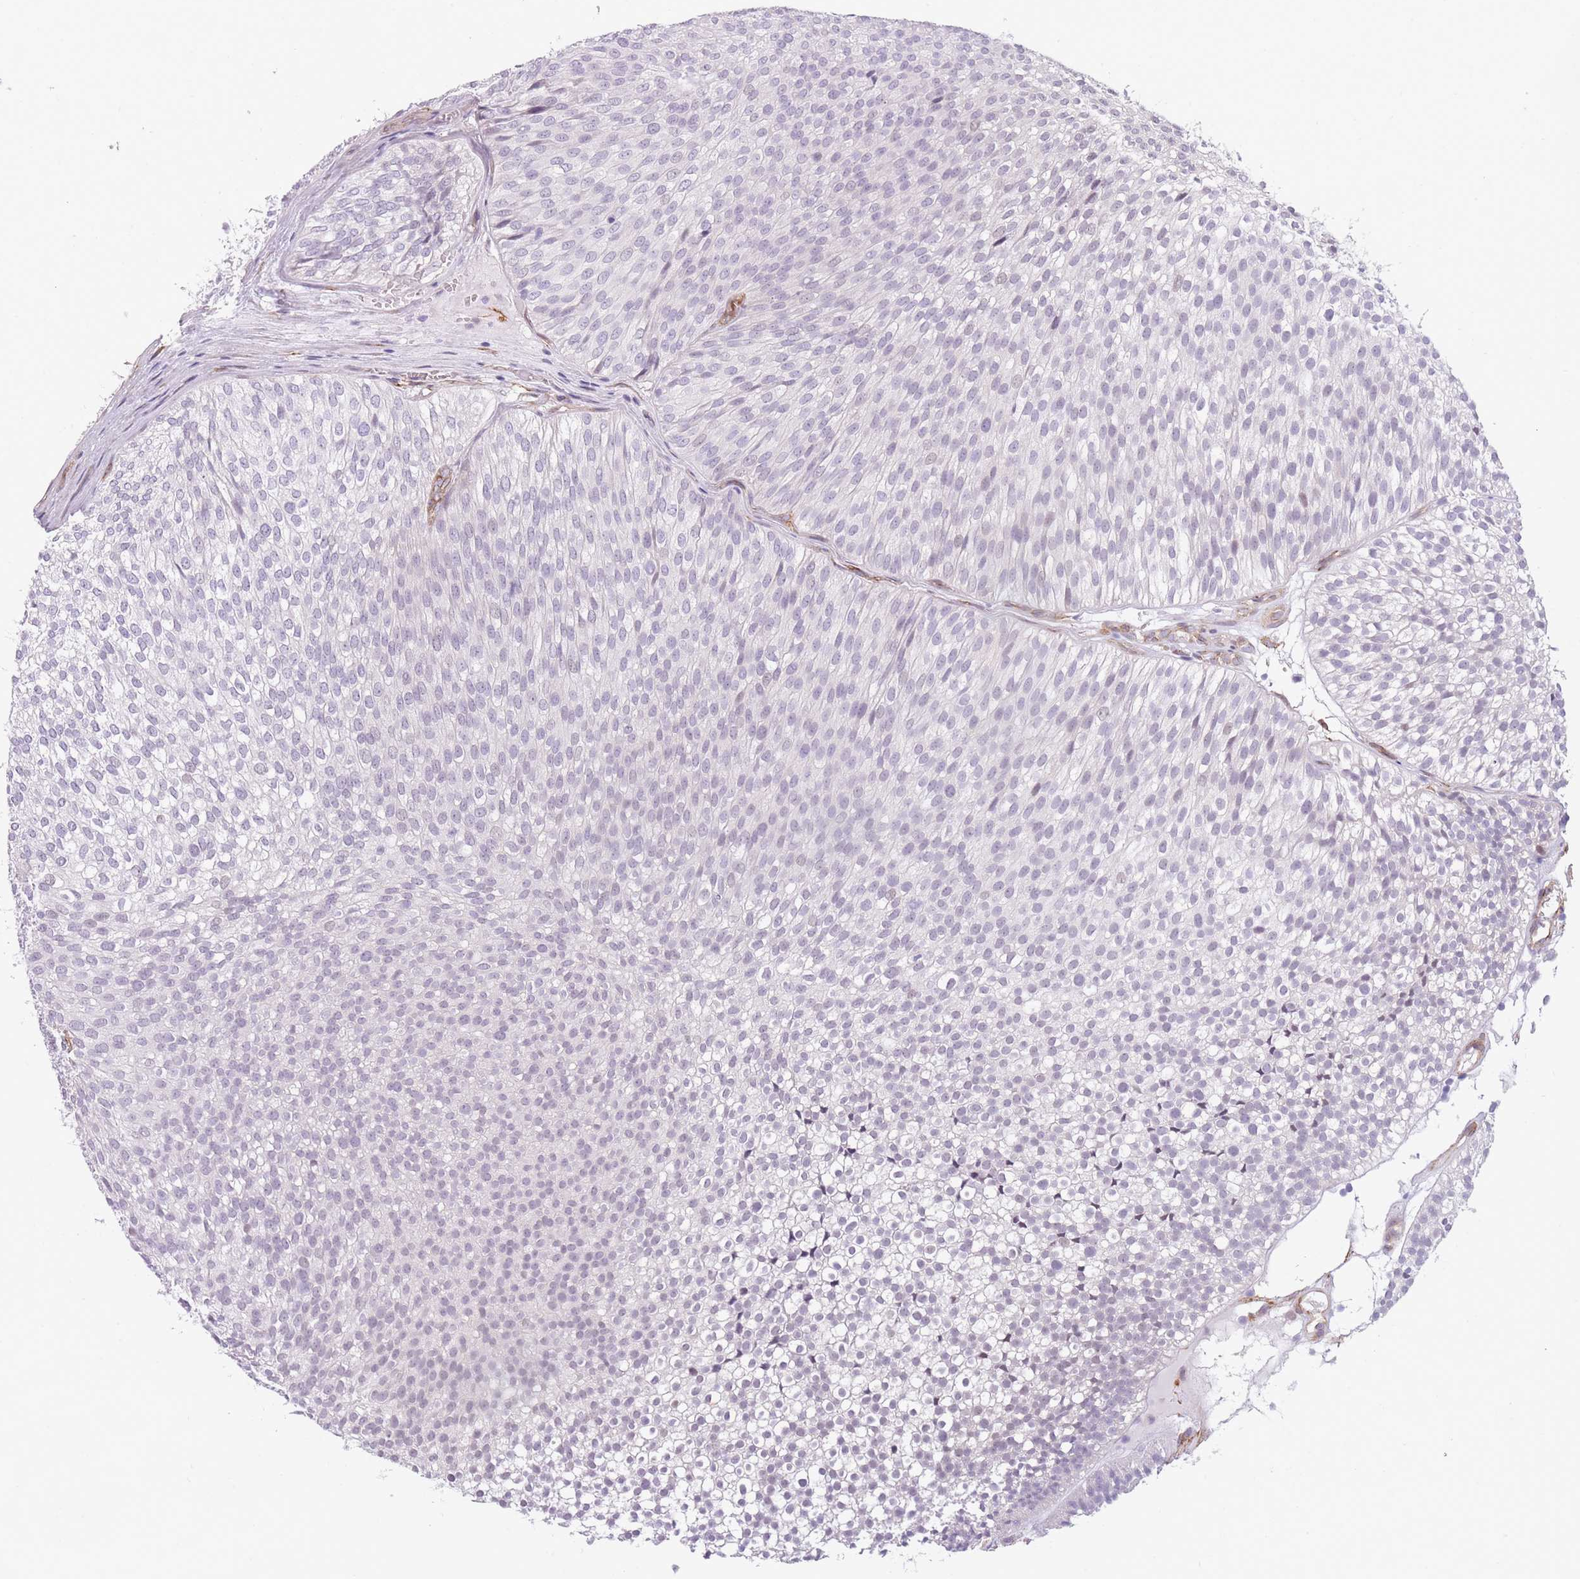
{"staining": {"intensity": "negative", "quantity": "none", "location": "none"}, "tissue": "urothelial cancer", "cell_type": "Tumor cells", "image_type": "cancer", "snomed": [{"axis": "morphology", "description": "Urothelial carcinoma, Low grade"}, {"axis": "topography", "description": "Urinary bladder"}], "caption": "An image of human urothelial carcinoma (low-grade) is negative for staining in tumor cells.", "gene": "OR6B3", "patient": {"sex": "male", "age": 91}}